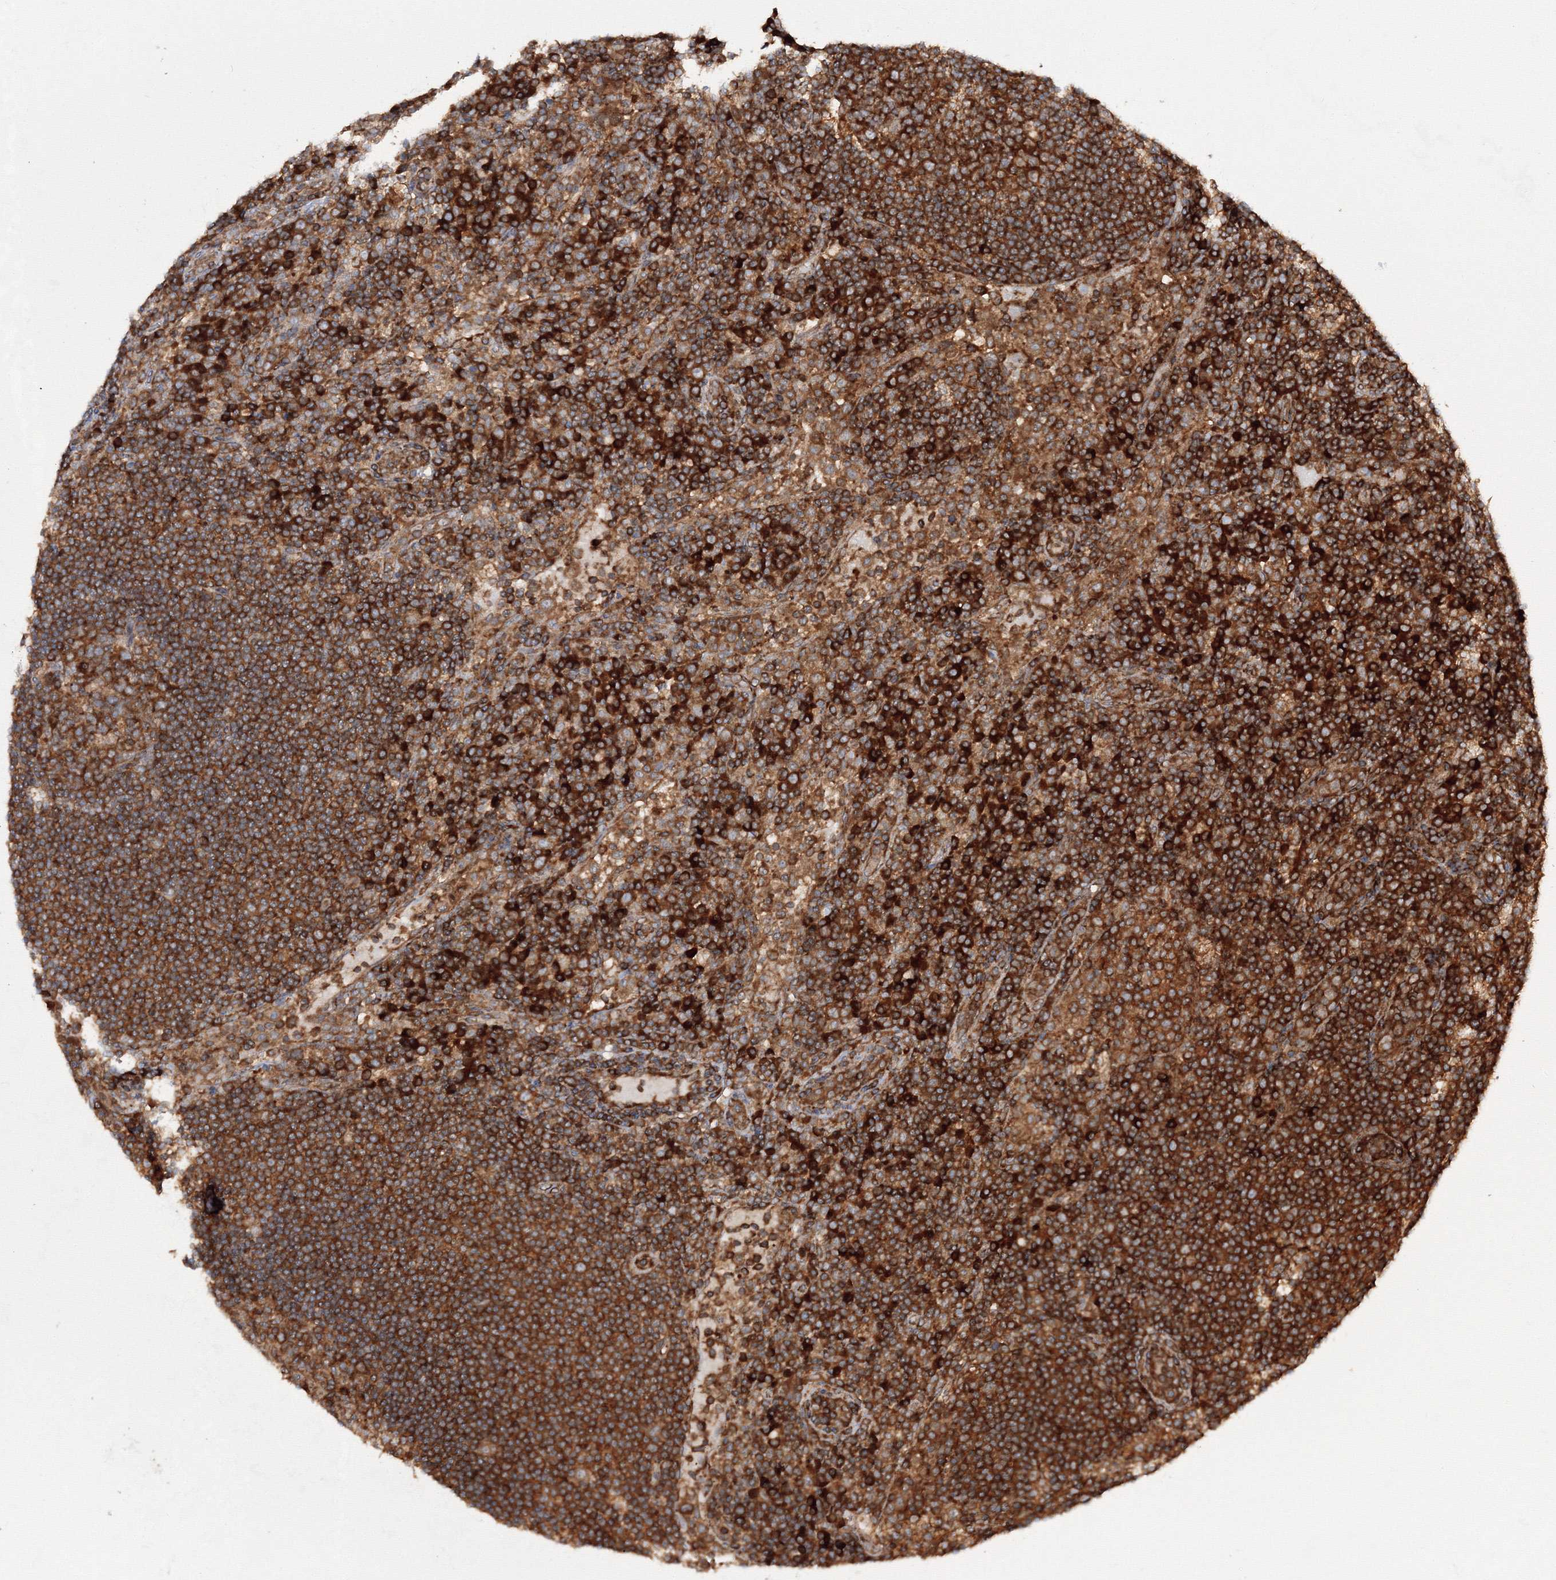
{"staining": {"intensity": "strong", "quantity": ">75%", "location": "cytoplasmic/membranous"}, "tissue": "lymph node", "cell_type": "Germinal center cells", "image_type": "normal", "snomed": [{"axis": "morphology", "description": "Normal tissue, NOS"}, {"axis": "topography", "description": "Lymph node"}], "caption": "Lymph node stained with a brown dye exhibits strong cytoplasmic/membranous positive expression in approximately >75% of germinal center cells.", "gene": "HARS1", "patient": {"sex": "female", "age": 53}}